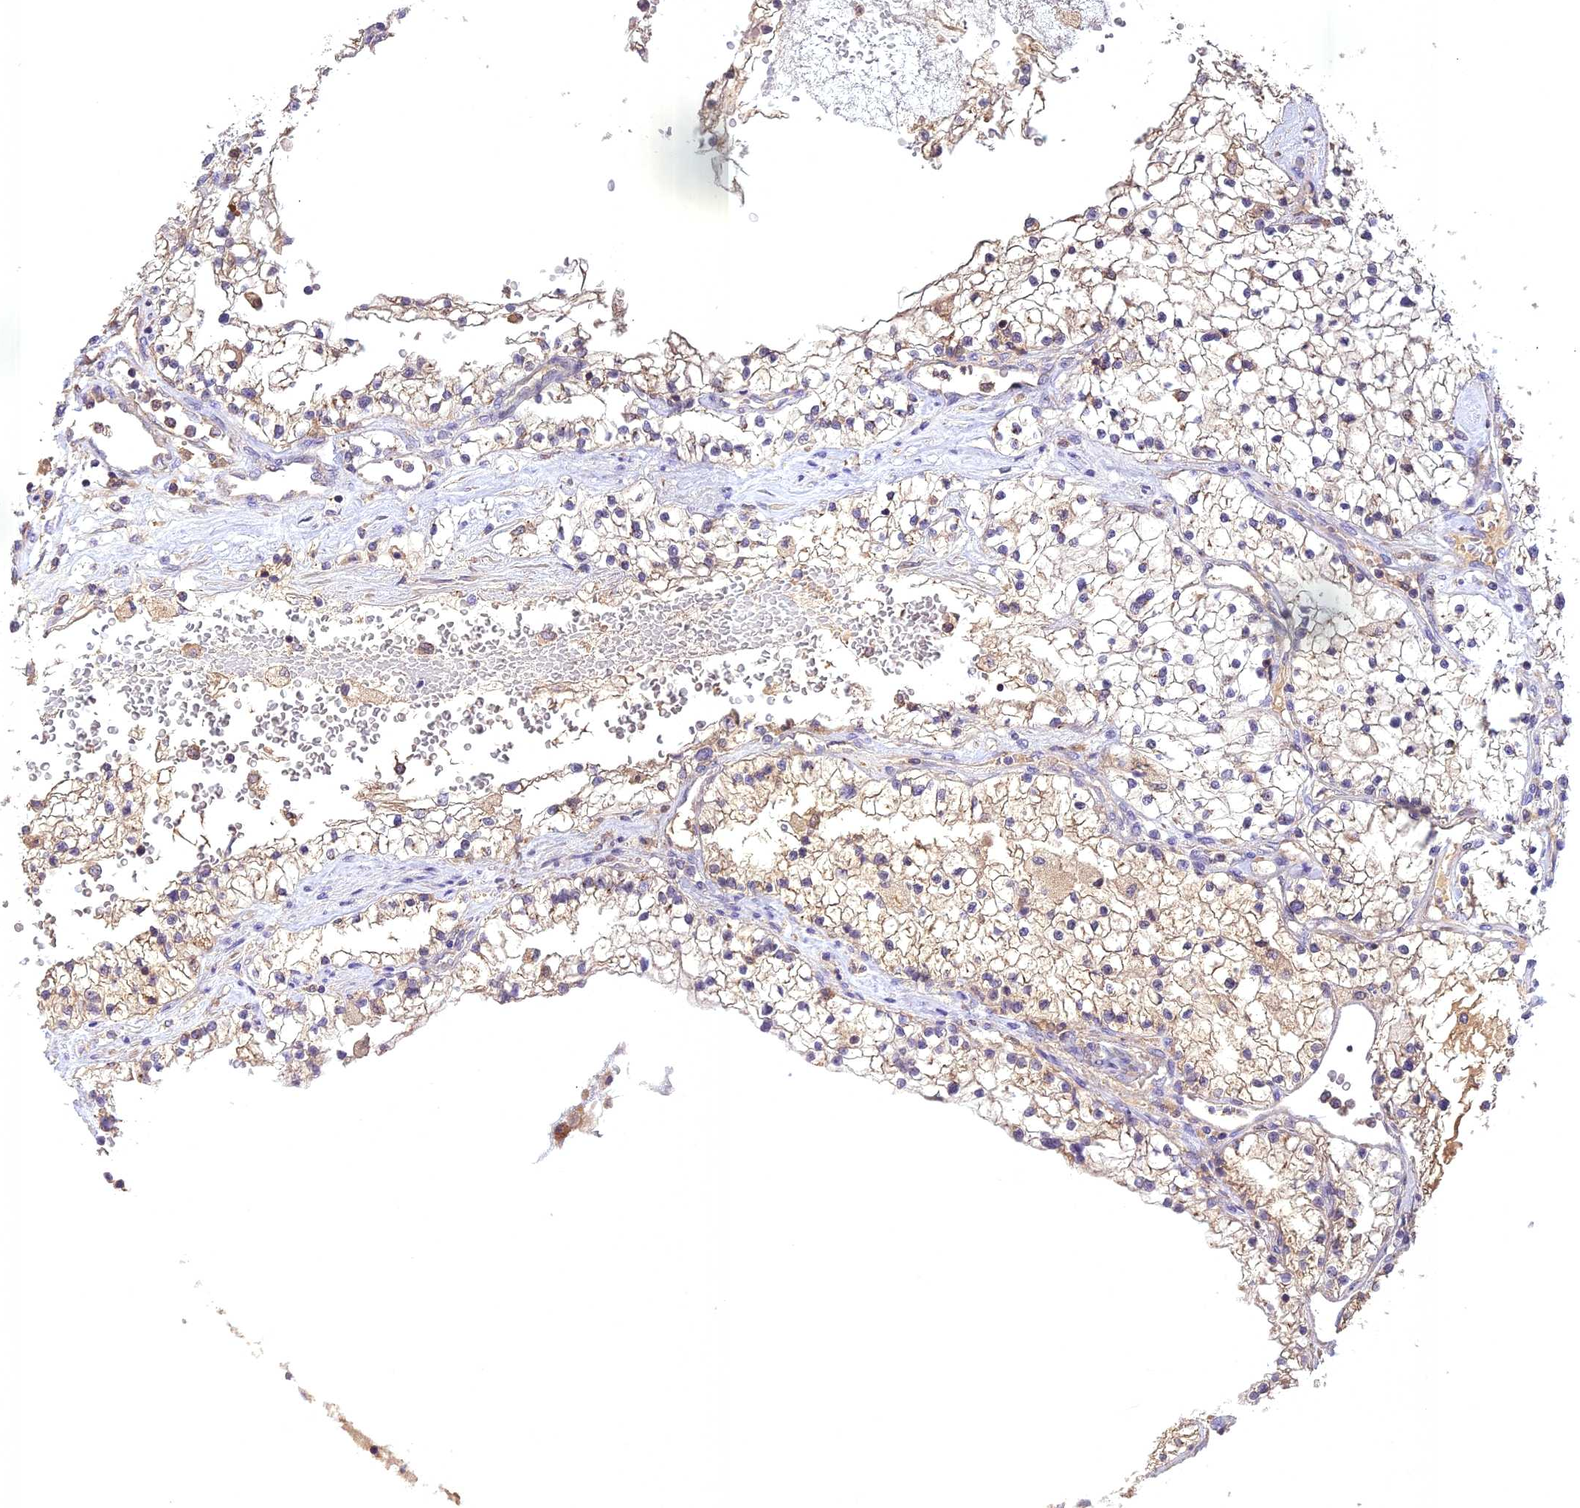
{"staining": {"intensity": "weak", "quantity": "<25%", "location": "cytoplasmic/membranous"}, "tissue": "renal cancer", "cell_type": "Tumor cells", "image_type": "cancer", "snomed": [{"axis": "morphology", "description": "Normal tissue, NOS"}, {"axis": "morphology", "description": "Adenocarcinoma, NOS"}, {"axis": "topography", "description": "Kidney"}], "caption": "IHC photomicrograph of human renal adenocarcinoma stained for a protein (brown), which demonstrates no staining in tumor cells.", "gene": "NUDT8", "patient": {"sex": "male", "age": 68}}